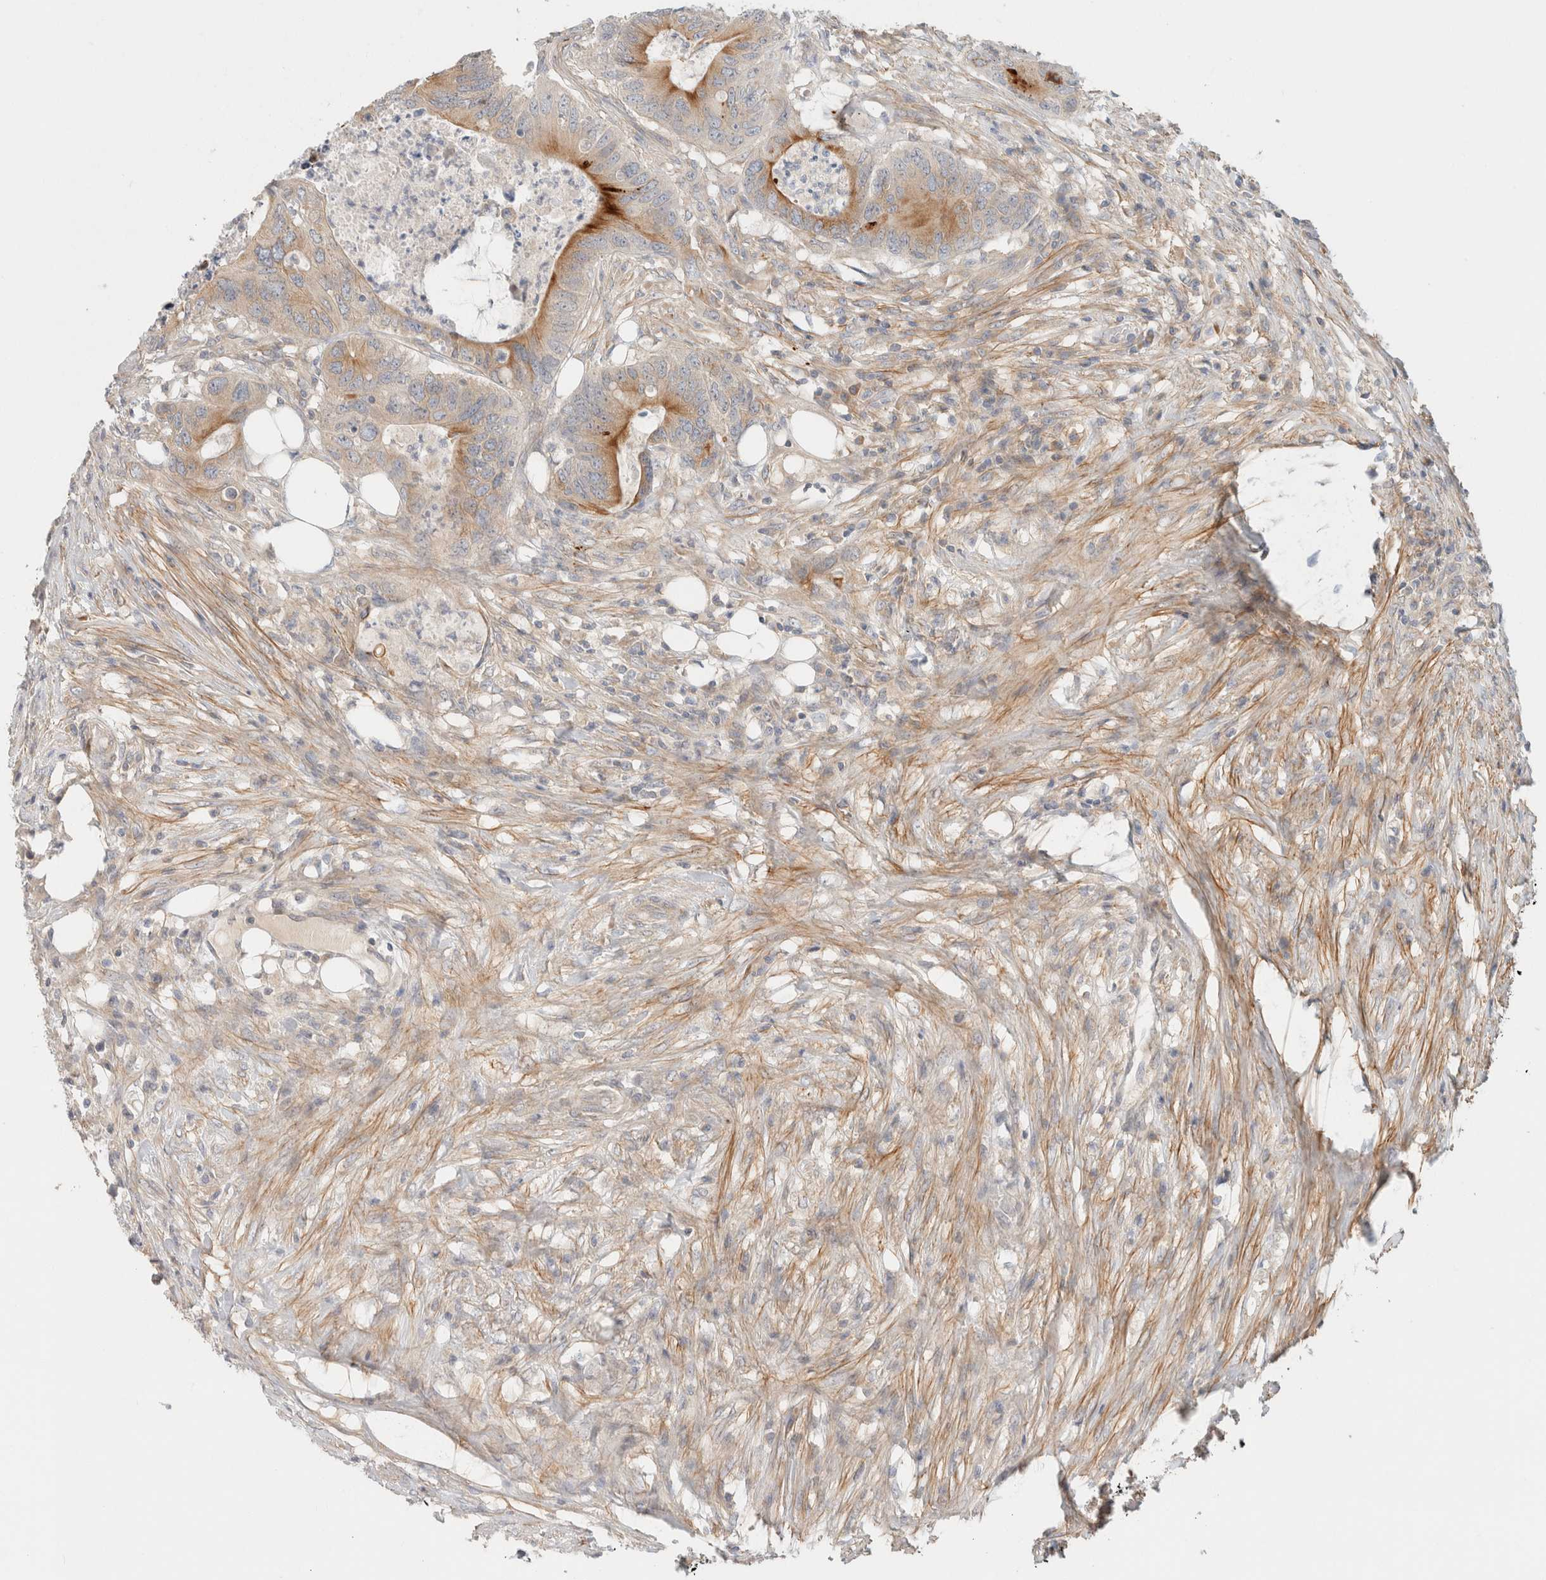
{"staining": {"intensity": "strong", "quantity": "<25%", "location": "cytoplasmic/membranous"}, "tissue": "colorectal cancer", "cell_type": "Tumor cells", "image_type": "cancer", "snomed": [{"axis": "morphology", "description": "Adenocarcinoma, NOS"}, {"axis": "topography", "description": "Colon"}], "caption": "Tumor cells show medium levels of strong cytoplasmic/membranous expression in about <25% of cells in colorectal cancer (adenocarcinoma). The protein of interest is stained brown, and the nuclei are stained in blue (DAB IHC with brightfield microscopy, high magnification).", "gene": "MARK3", "patient": {"sex": "male", "age": 71}}